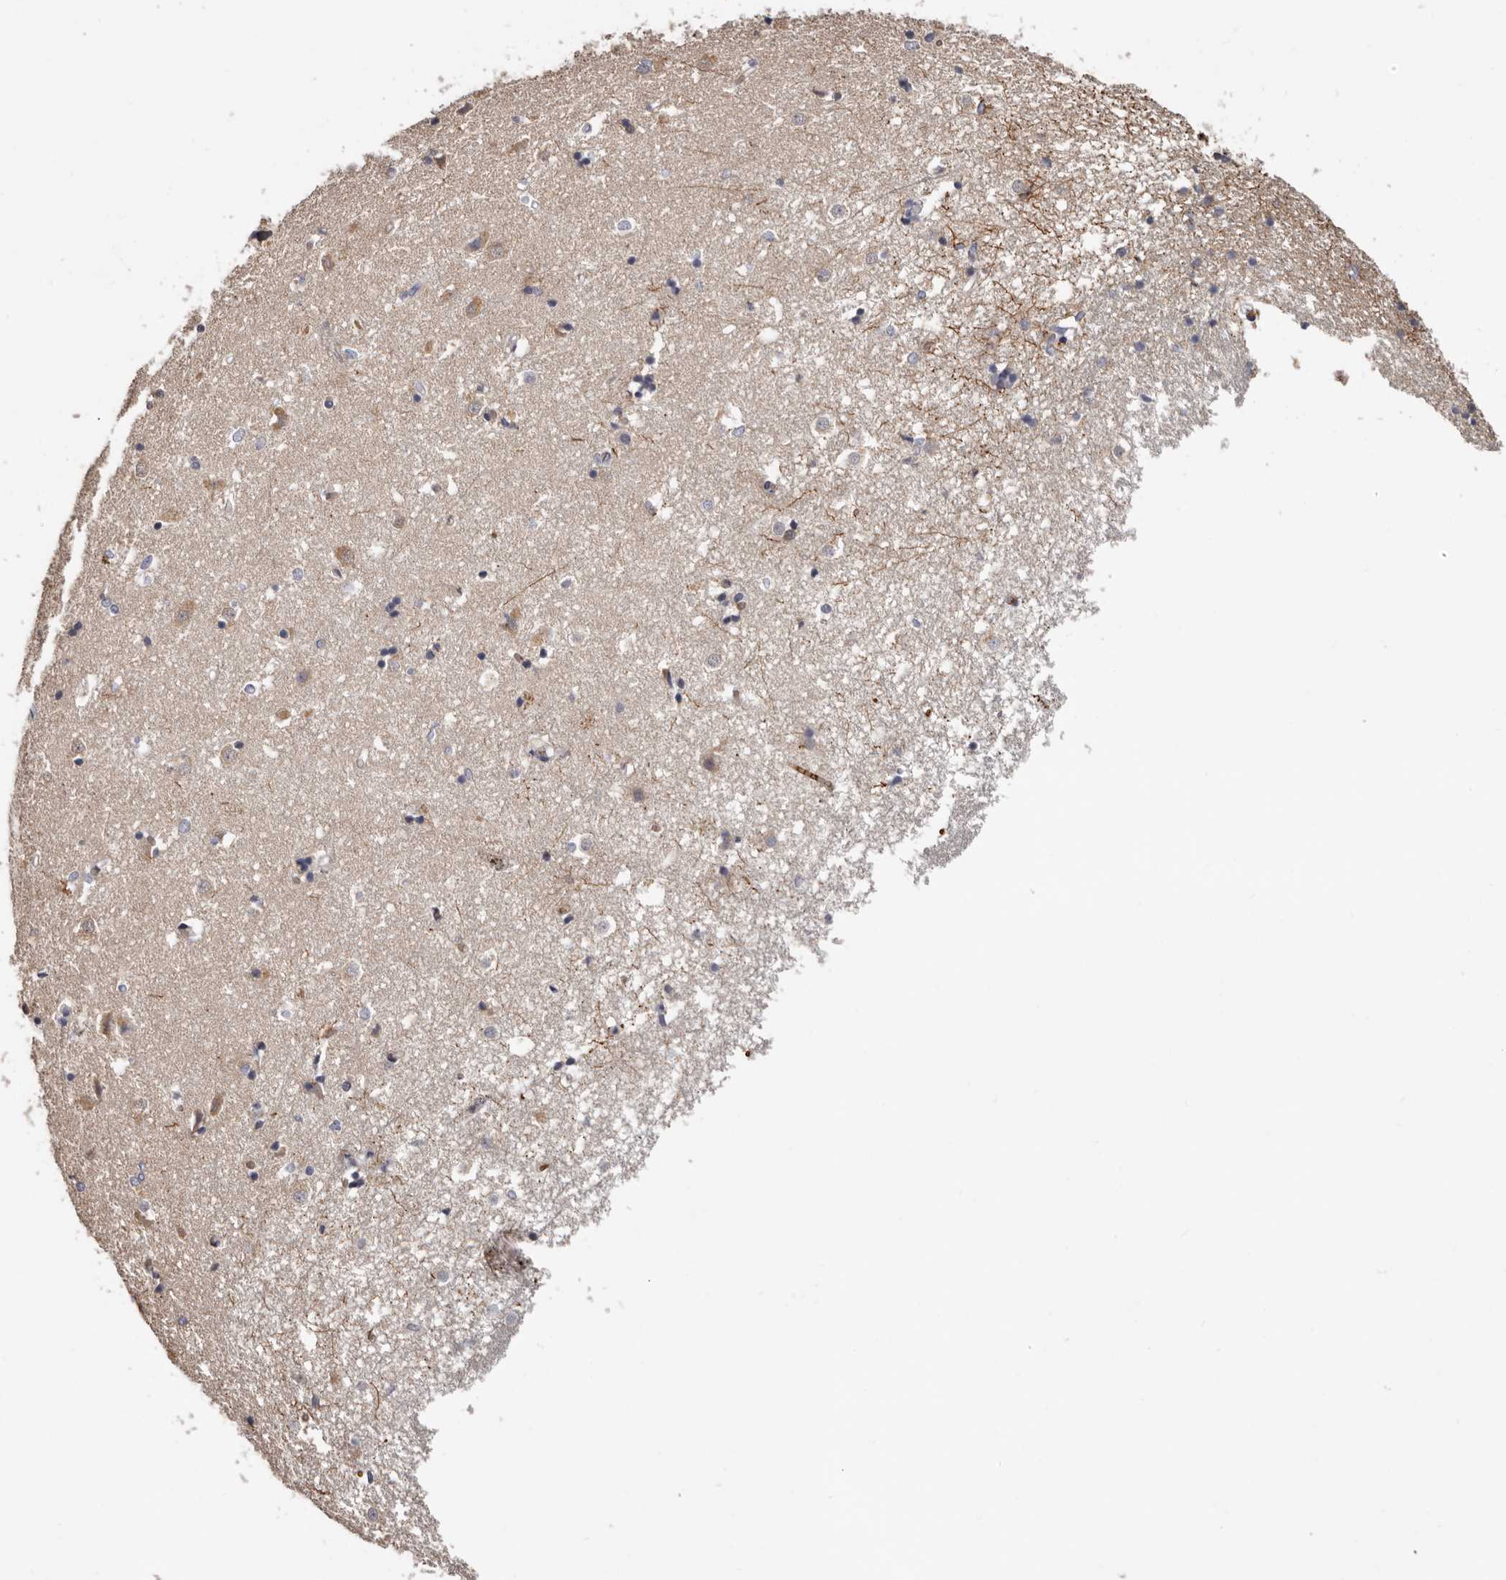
{"staining": {"intensity": "weak", "quantity": "<25%", "location": "cytoplasmic/membranous"}, "tissue": "caudate", "cell_type": "Glial cells", "image_type": "normal", "snomed": [{"axis": "morphology", "description": "Normal tissue, NOS"}, {"axis": "topography", "description": "Lateral ventricle wall"}], "caption": "Unremarkable caudate was stained to show a protein in brown. There is no significant positivity in glial cells. The staining was performed using DAB (3,3'-diaminobenzidine) to visualize the protein expression in brown, while the nuclei were stained in blue with hematoxylin (Magnification: 20x).", "gene": "SPTA1", "patient": {"sex": "male", "age": 45}}